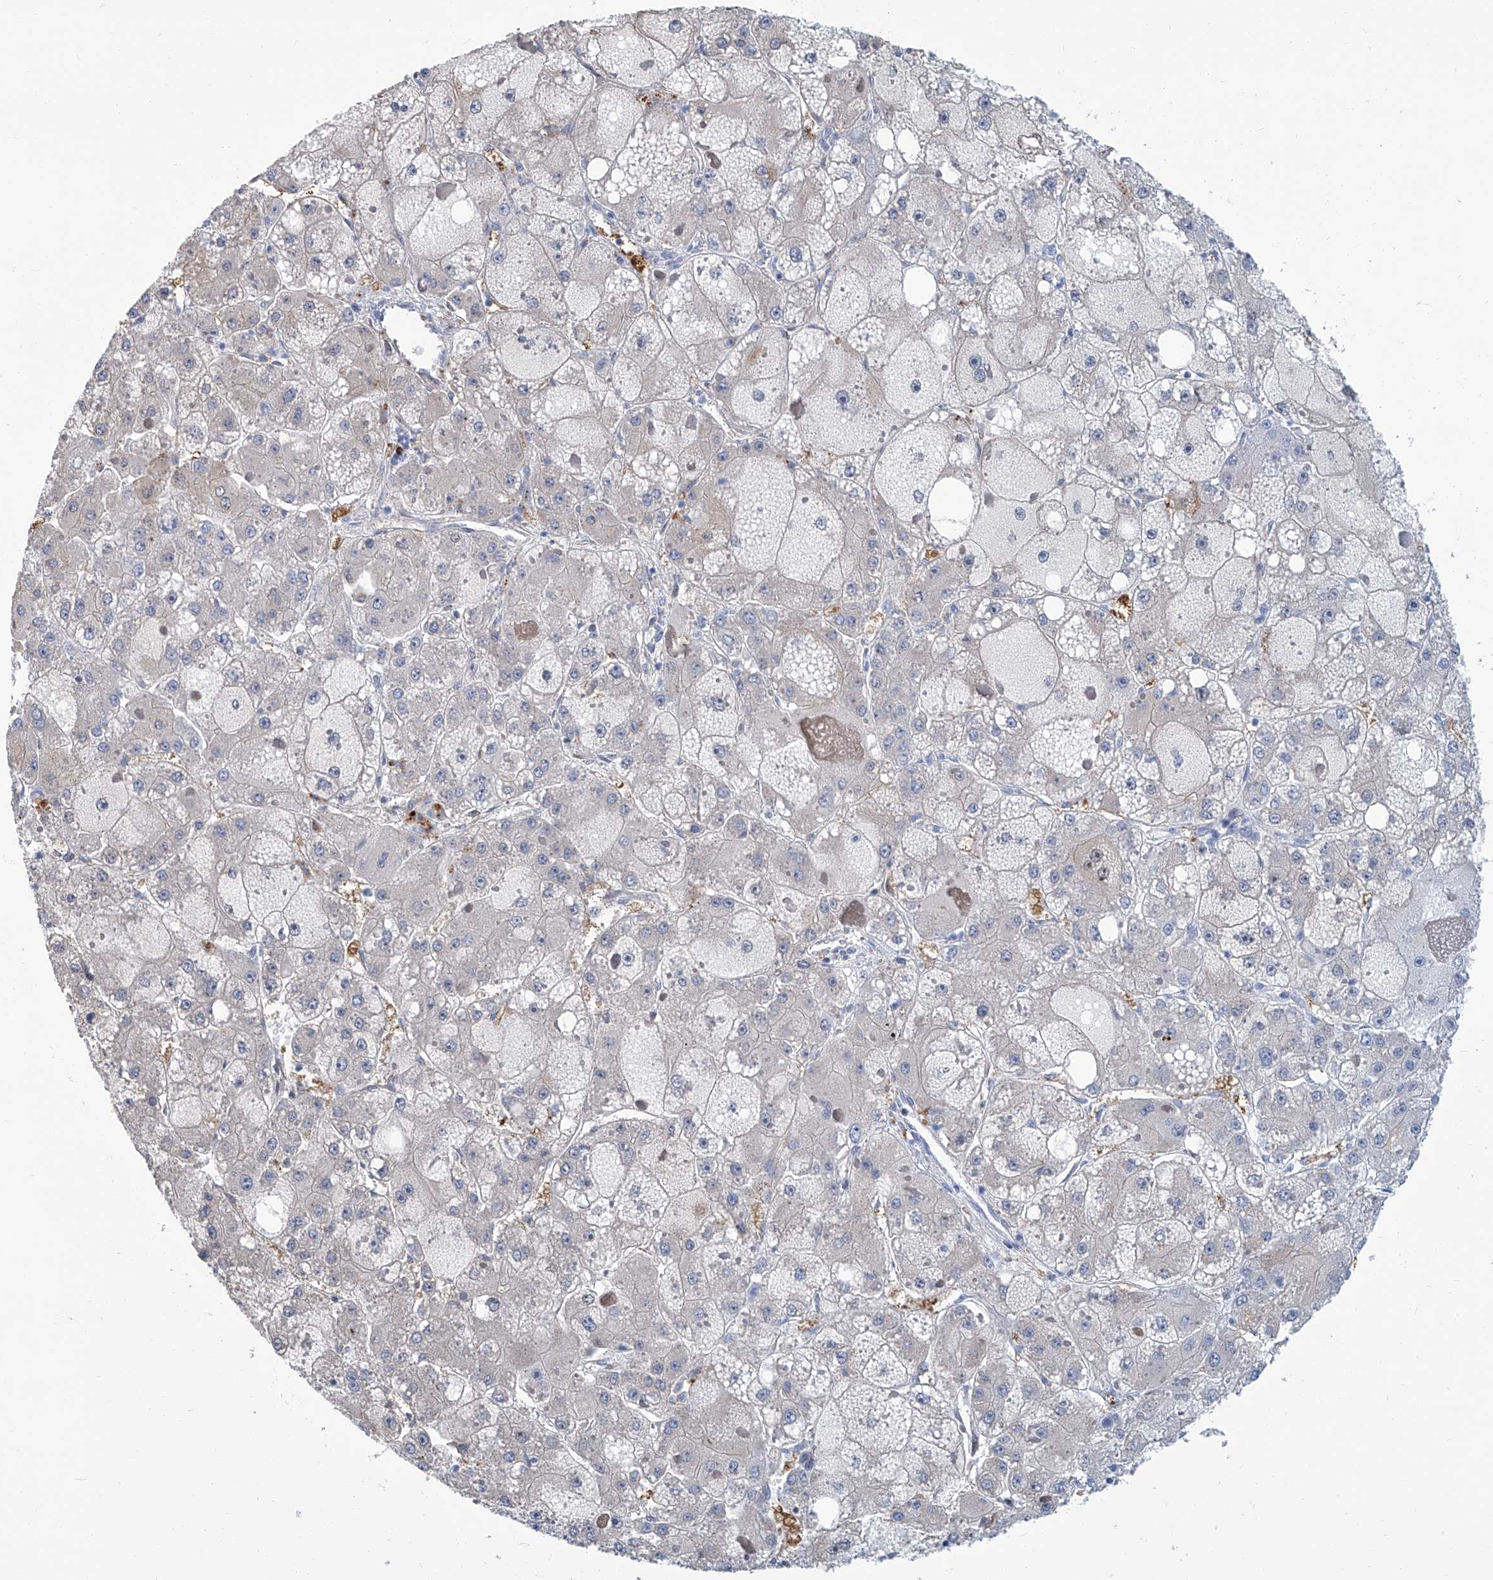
{"staining": {"intensity": "weak", "quantity": "<25%", "location": "cytoplasmic/membranous"}, "tissue": "liver cancer", "cell_type": "Tumor cells", "image_type": "cancer", "snomed": [{"axis": "morphology", "description": "Carcinoma, Hepatocellular, NOS"}, {"axis": "topography", "description": "Liver"}], "caption": "Immunohistochemical staining of liver hepatocellular carcinoma shows no significant positivity in tumor cells.", "gene": "PFKL", "patient": {"sex": "female", "age": 73}}